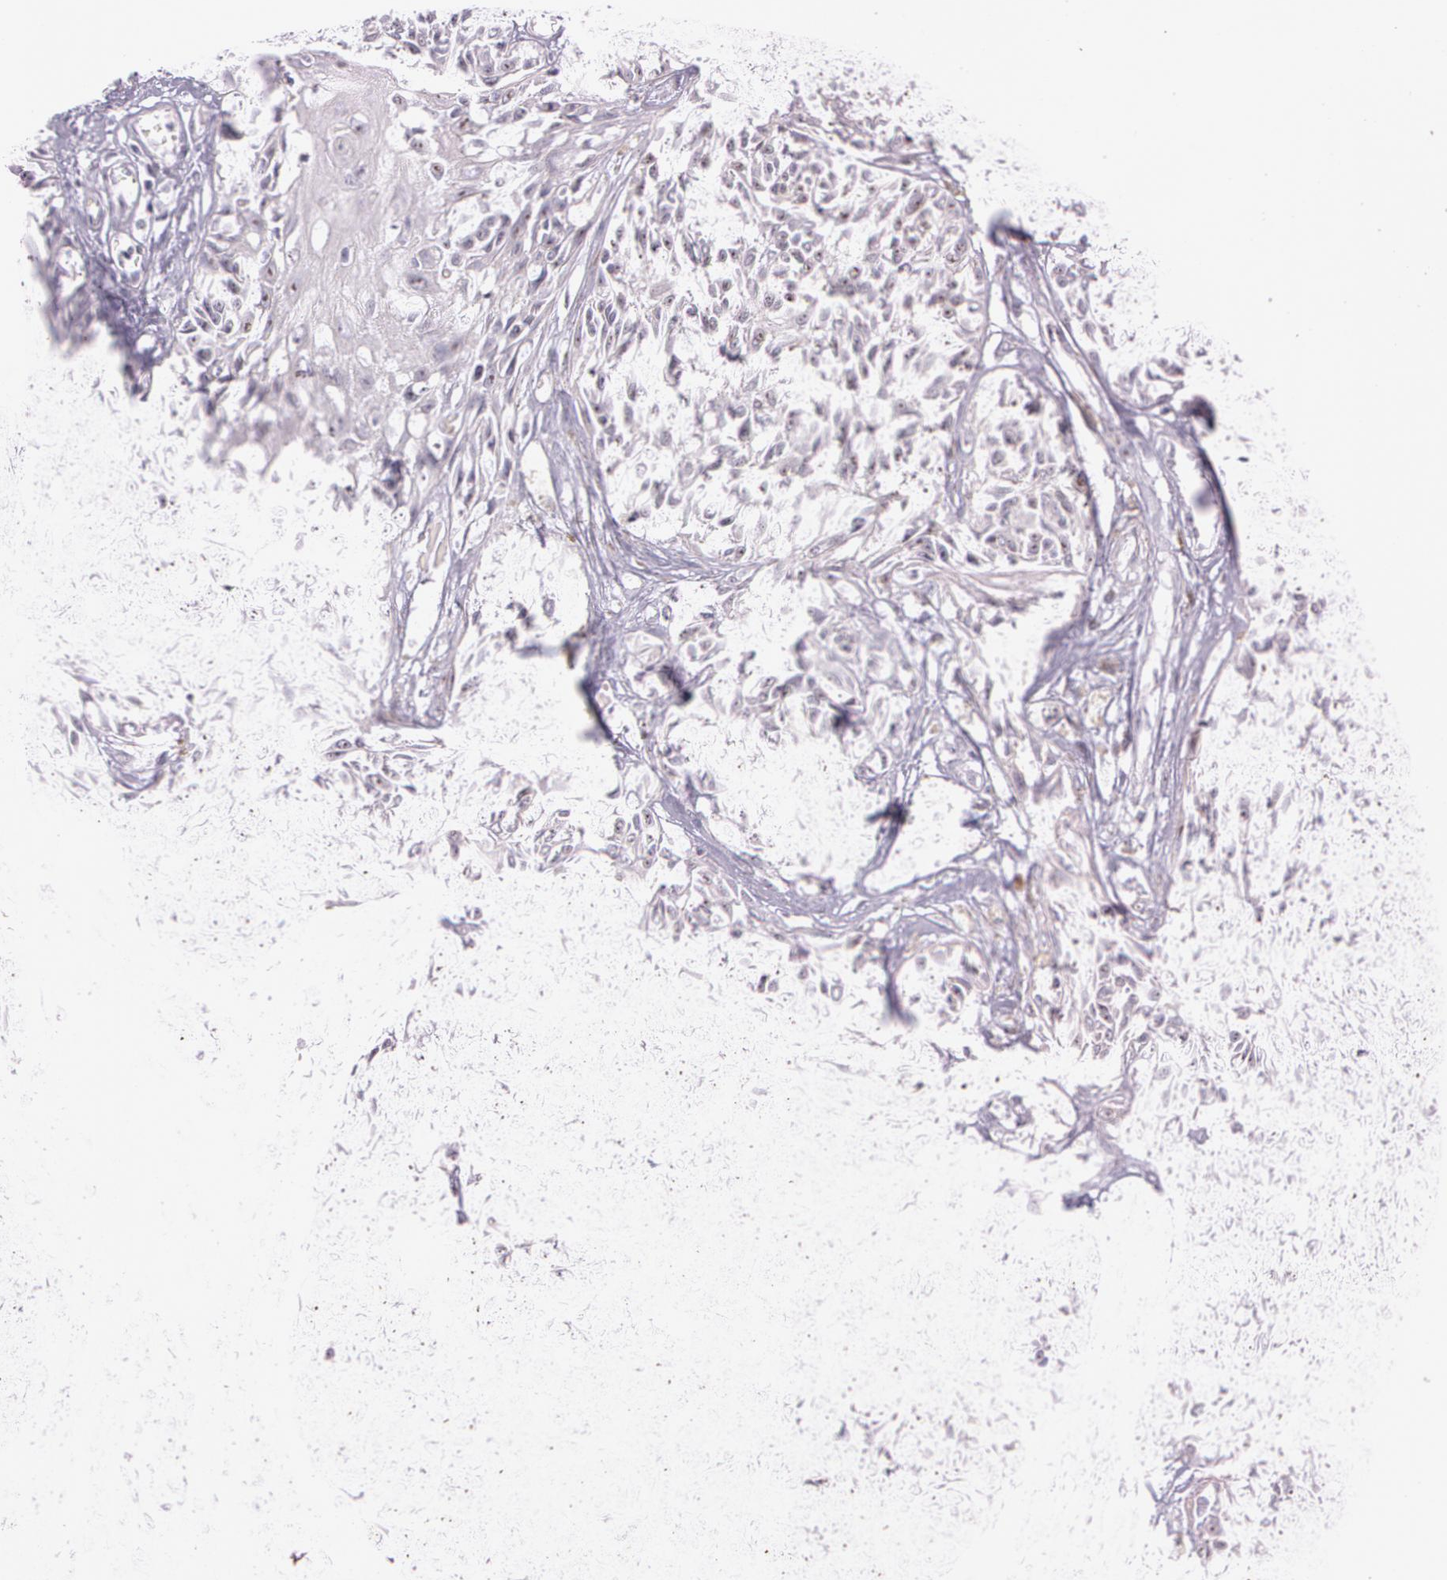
{"staining": {"intensity": "weak", "quantity": "25%-75%", "location": "nuclear"}, "tissue": "melanoma", "cell_type": "Tumor cells", "image_type": "cancer", "snomed": [{"axis": "morphology", "description": "Malignant melanoma, NOS"}, {"axis": "topography", "description": "Skin"}], "caption": "There is low levels of weak nuclear staining in tumor cells of malignant melanoma, as demonstrated by immunohistochemical staining (brown color).", "gene": "FBL", "patient": {"sex": "female", "age": 77}}